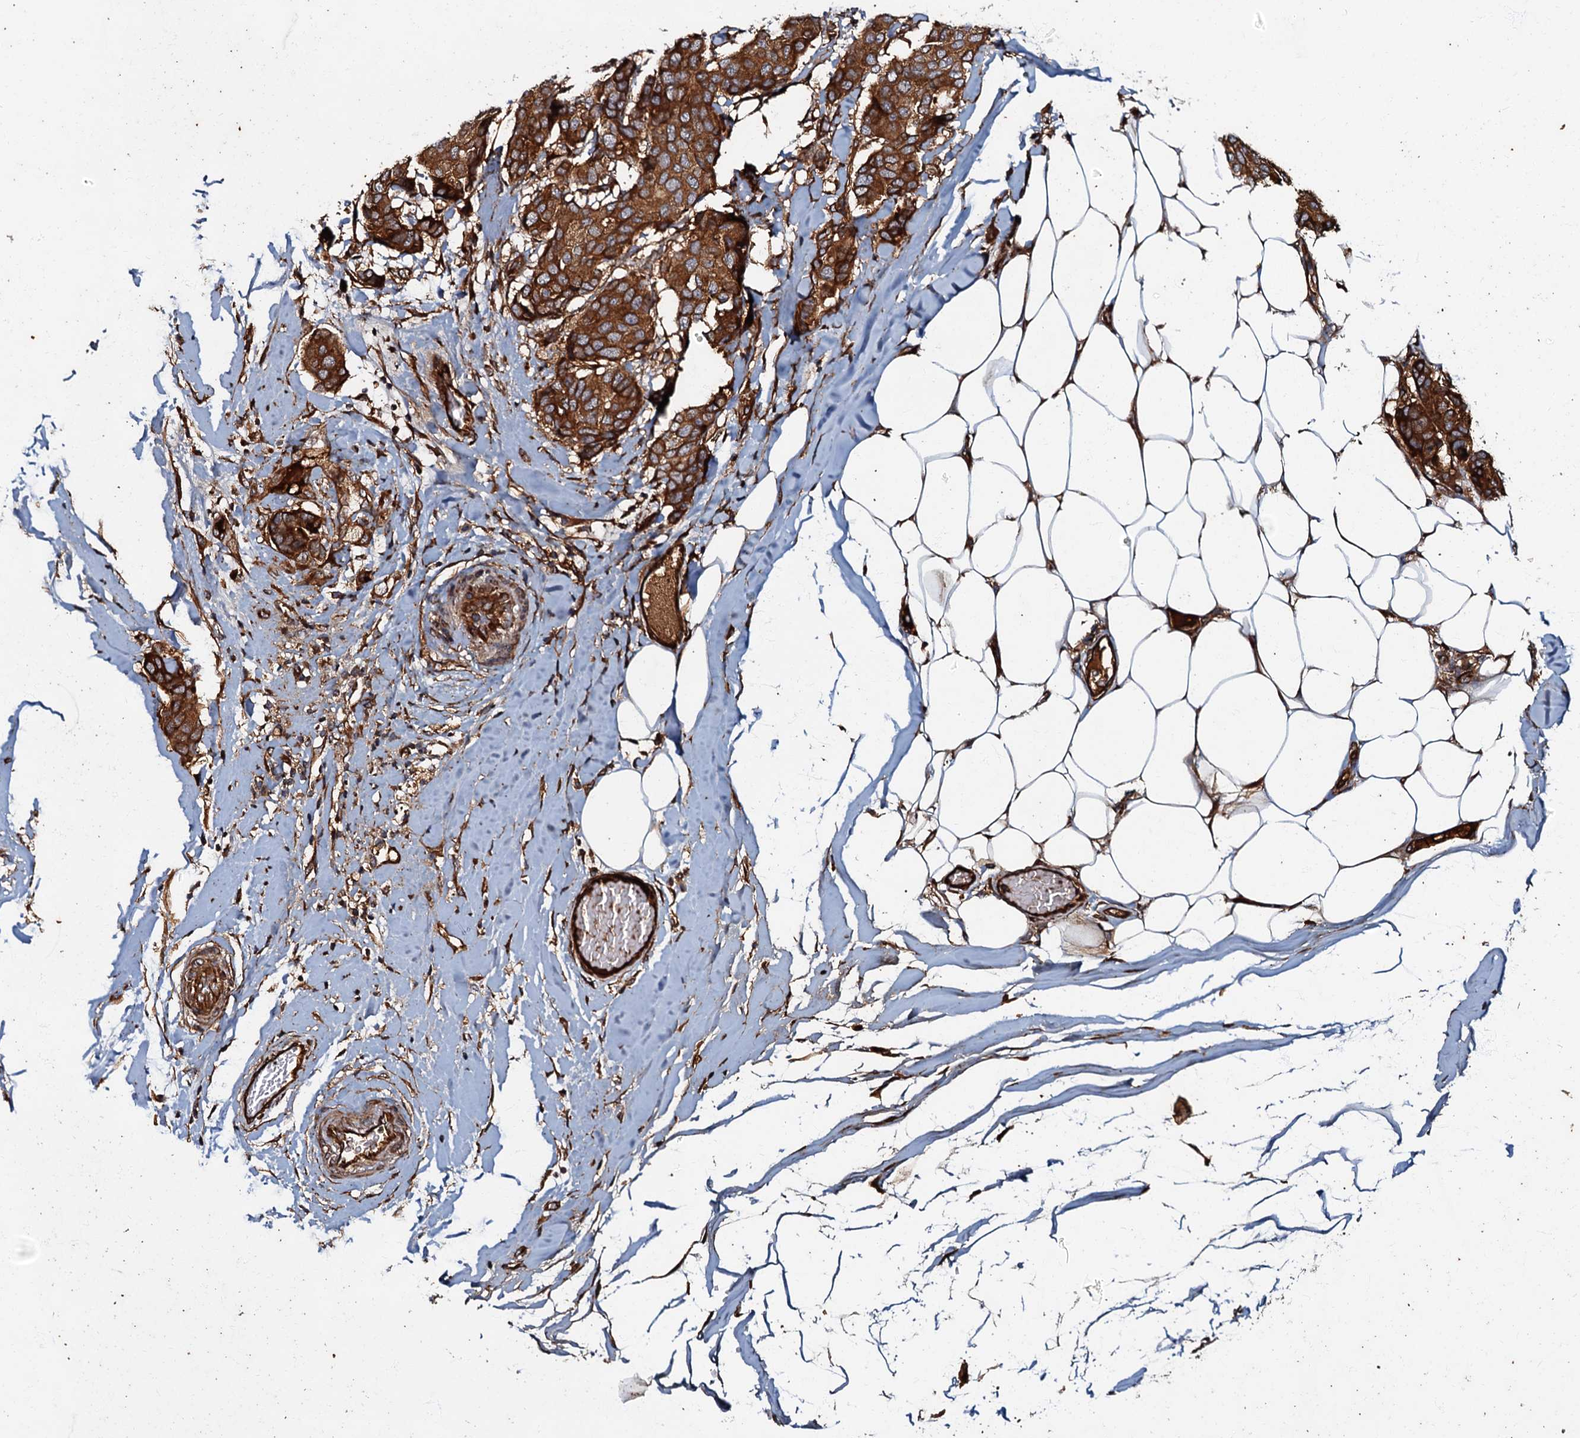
{"staining": {"intensity": "strong", "quantity": ">75%", "location": "cytoplasmic/membranous"}, "tissue": "breast cancer", "cell_type": "Tumor cells", "image_type": "cancer", "snomed": [{"axis": "morphology", "description": "Duct carcinoma"}, {"axis": "topography", "description": "Breast"}], "caption": "Immunohistochemical staining of human breast infiltrating ductal carcinoma reveals high levels of strong cytoplasmic/membranous positivity in about >75% of tumor cells.", "gene": "BLOC1S6", "patient": {"sex": "female", "age": 75}}